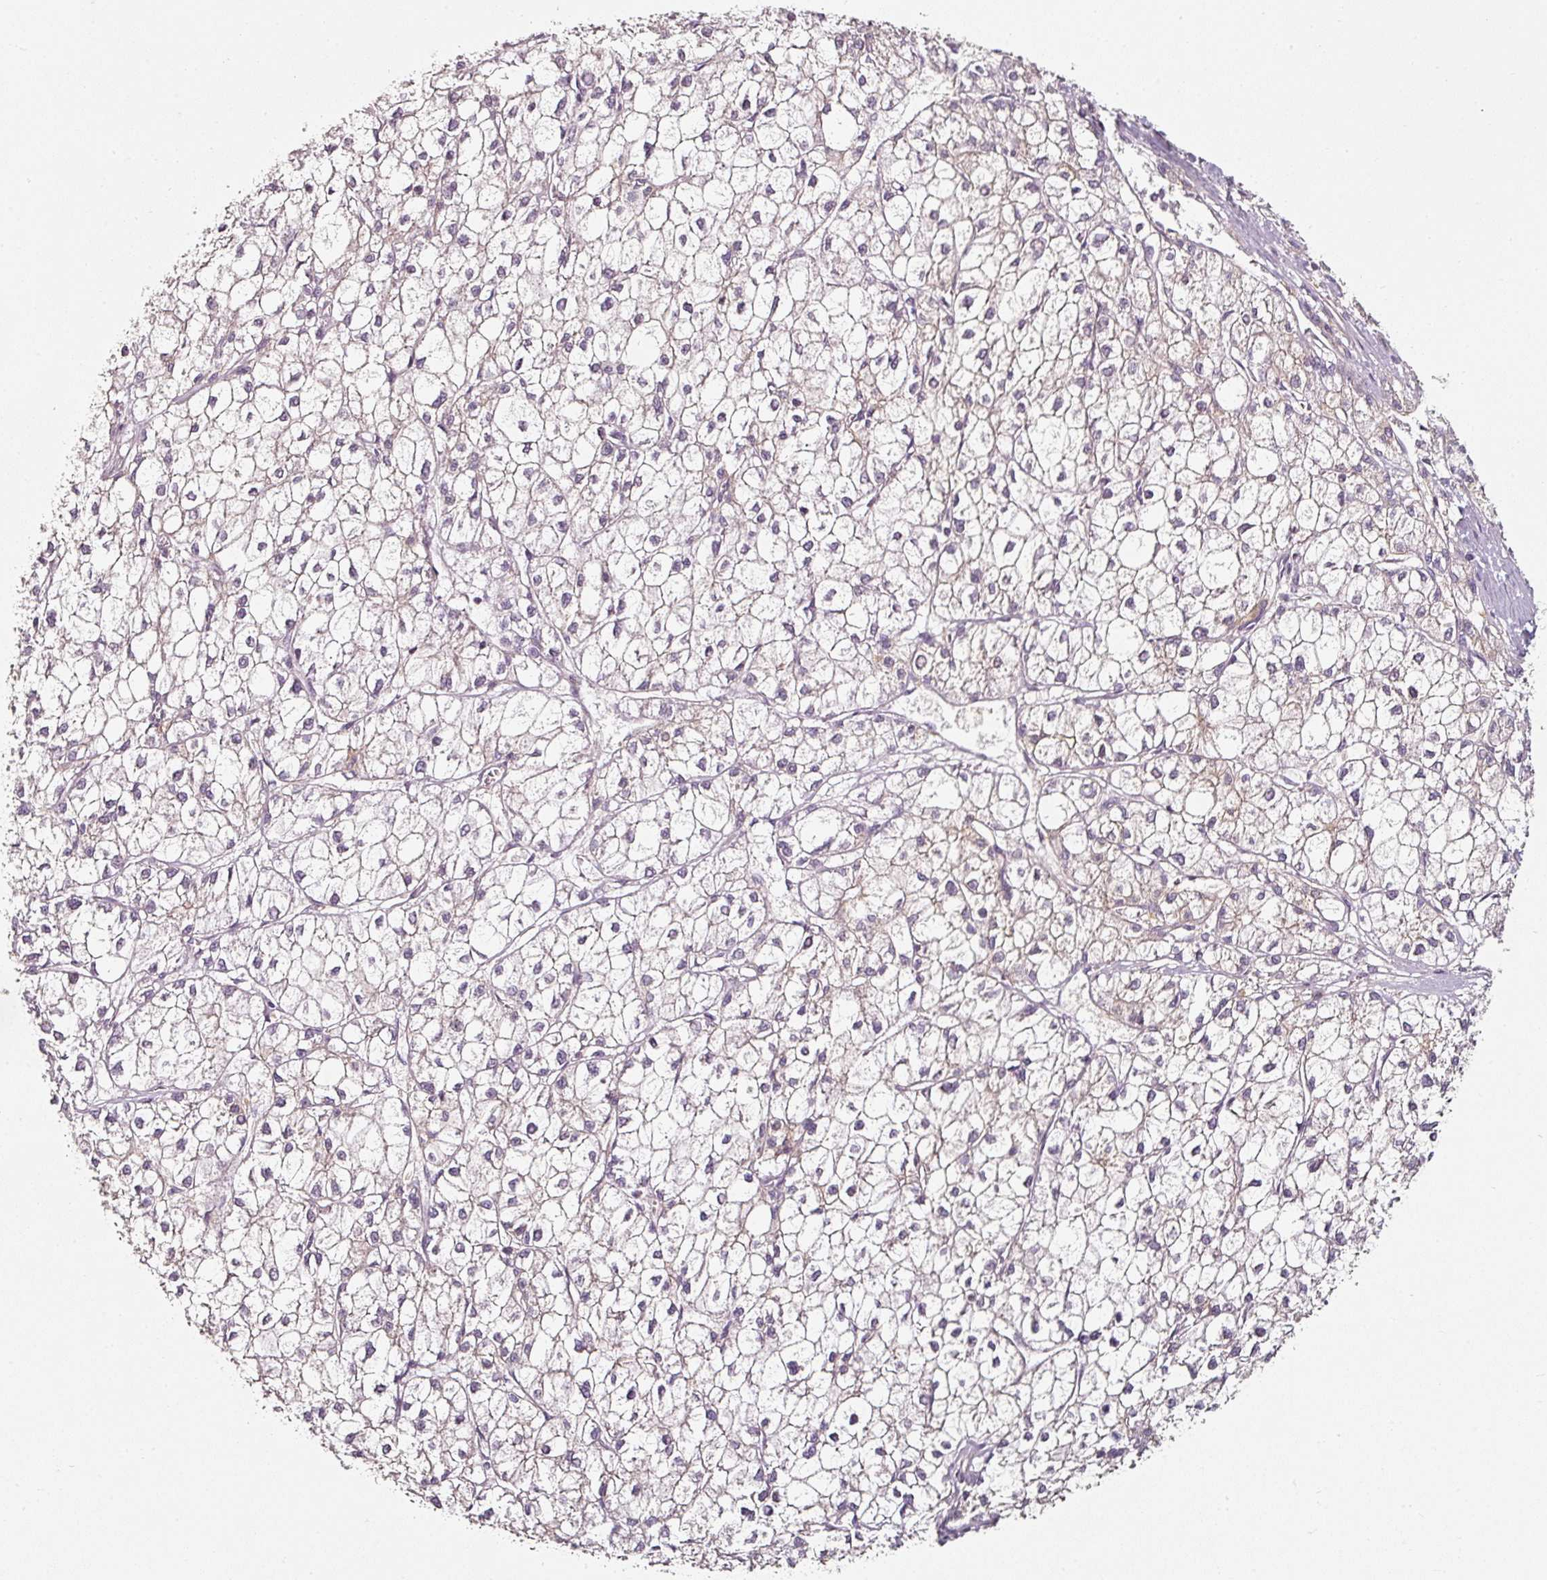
{"staining": {"intensity": "negative", "quantity": "none", "location": "none"}, "tissue": "liver cancer", "cell_type": "Tumor cells", "image_type": "cancer", "snomed": [{"axis": "morphology", "description": "Carcinoma, Hepatocellular, NOS"}, {"axis": "topography", "description": "Liver"}], "caption": "This micrograph is of liver cancer stained with immunohistochemistry (IHC) to label a protein in brown with the nuclei are counter-stained blue. There is no staining in tumor cells.", "gene": "CAP2", "patient": {"sex": "female", "age": 43}}